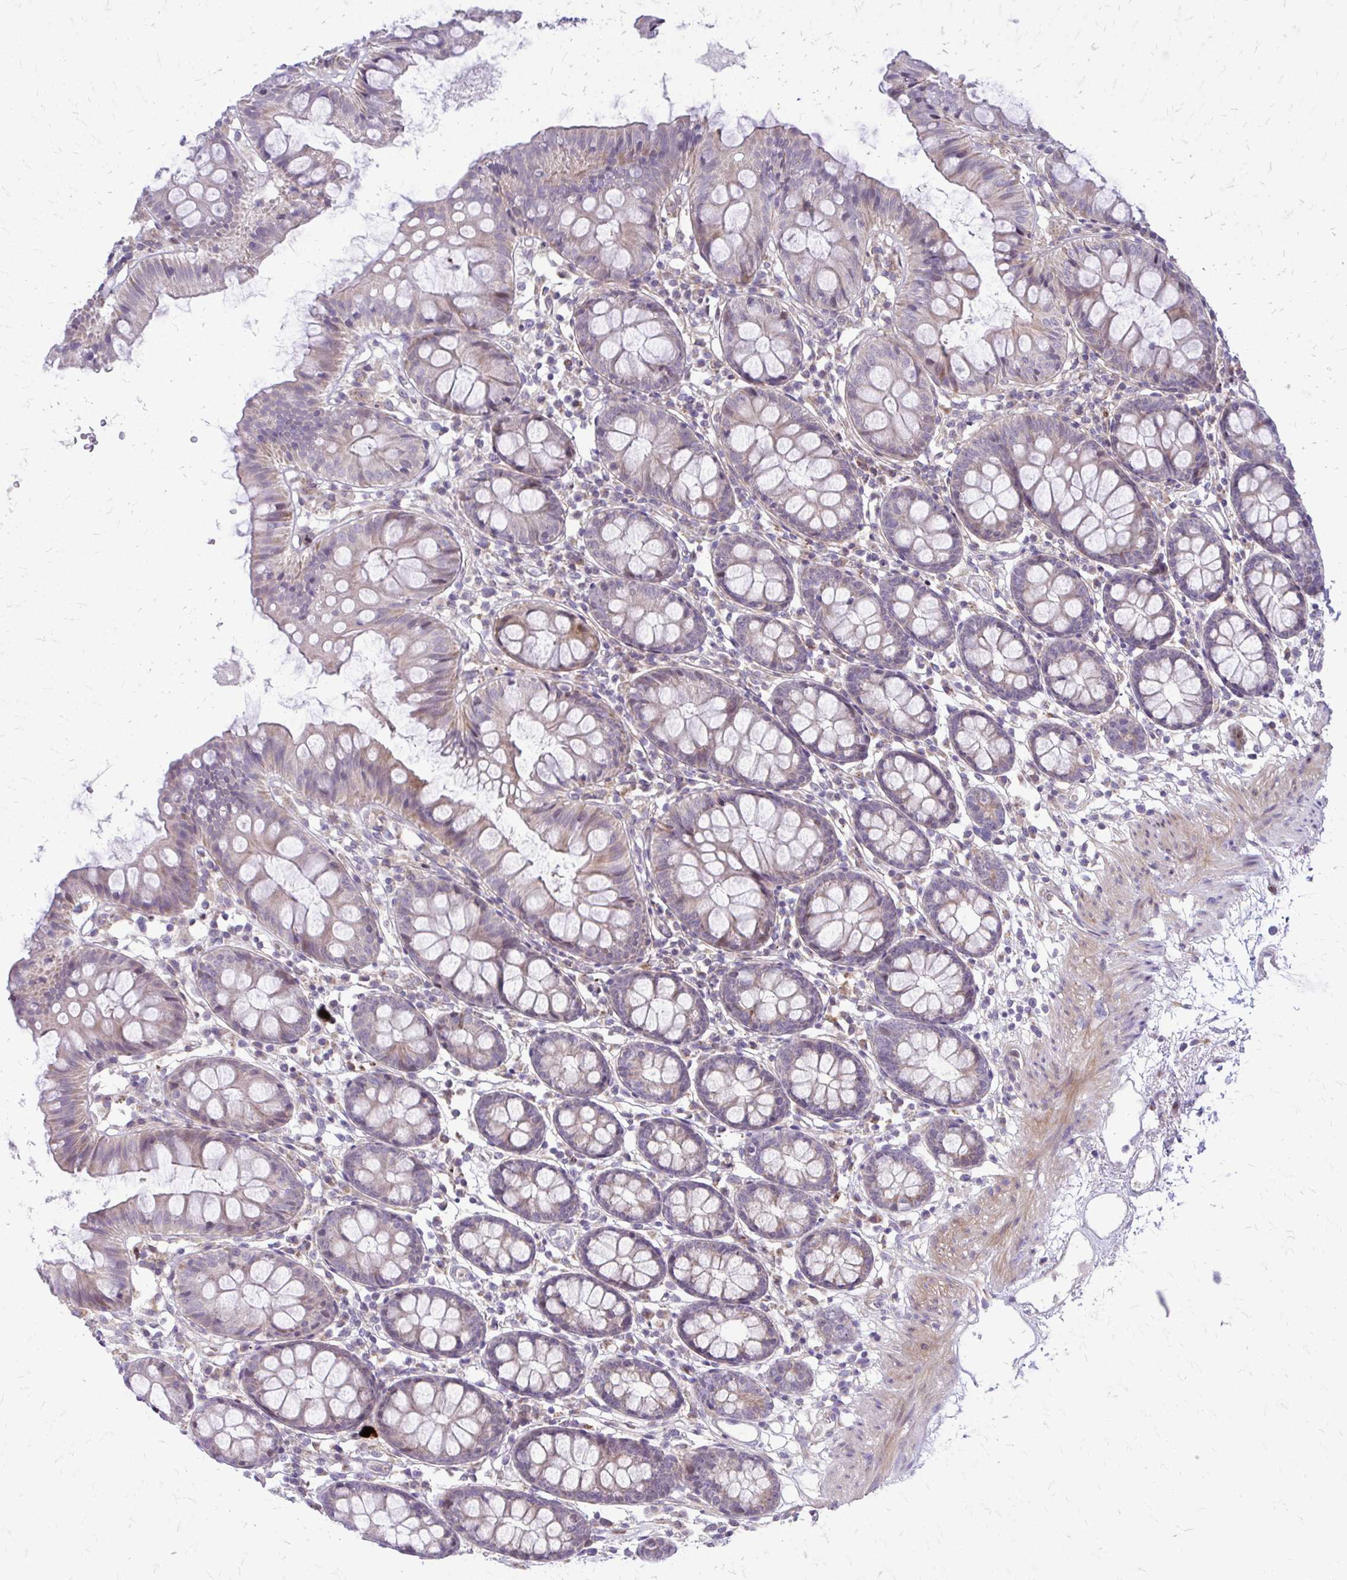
{"staining": {"intensity": "weak", "quantity": ">75%", "location": "cytoplasmic/membranous"}, "tissue": "colon", "cell_type": "Endothelial cells", "image_type": "normal", "snomed": [{"axis": "morphology", "description": "Normal tissue, NOS"}, {"axis": "topography", "description": "Colon"}], "caption": "A histopathology image of human colon stained for a protein displays weak cytoplasmic/membranous brown staining in endothelial cells. (Stains: DAB in brown, nuclei in blue, Microscopy: brightfield microscopy at high magnification).", "gene": "PPDPFL", "patient": {"sex": "female", "age": 84}}